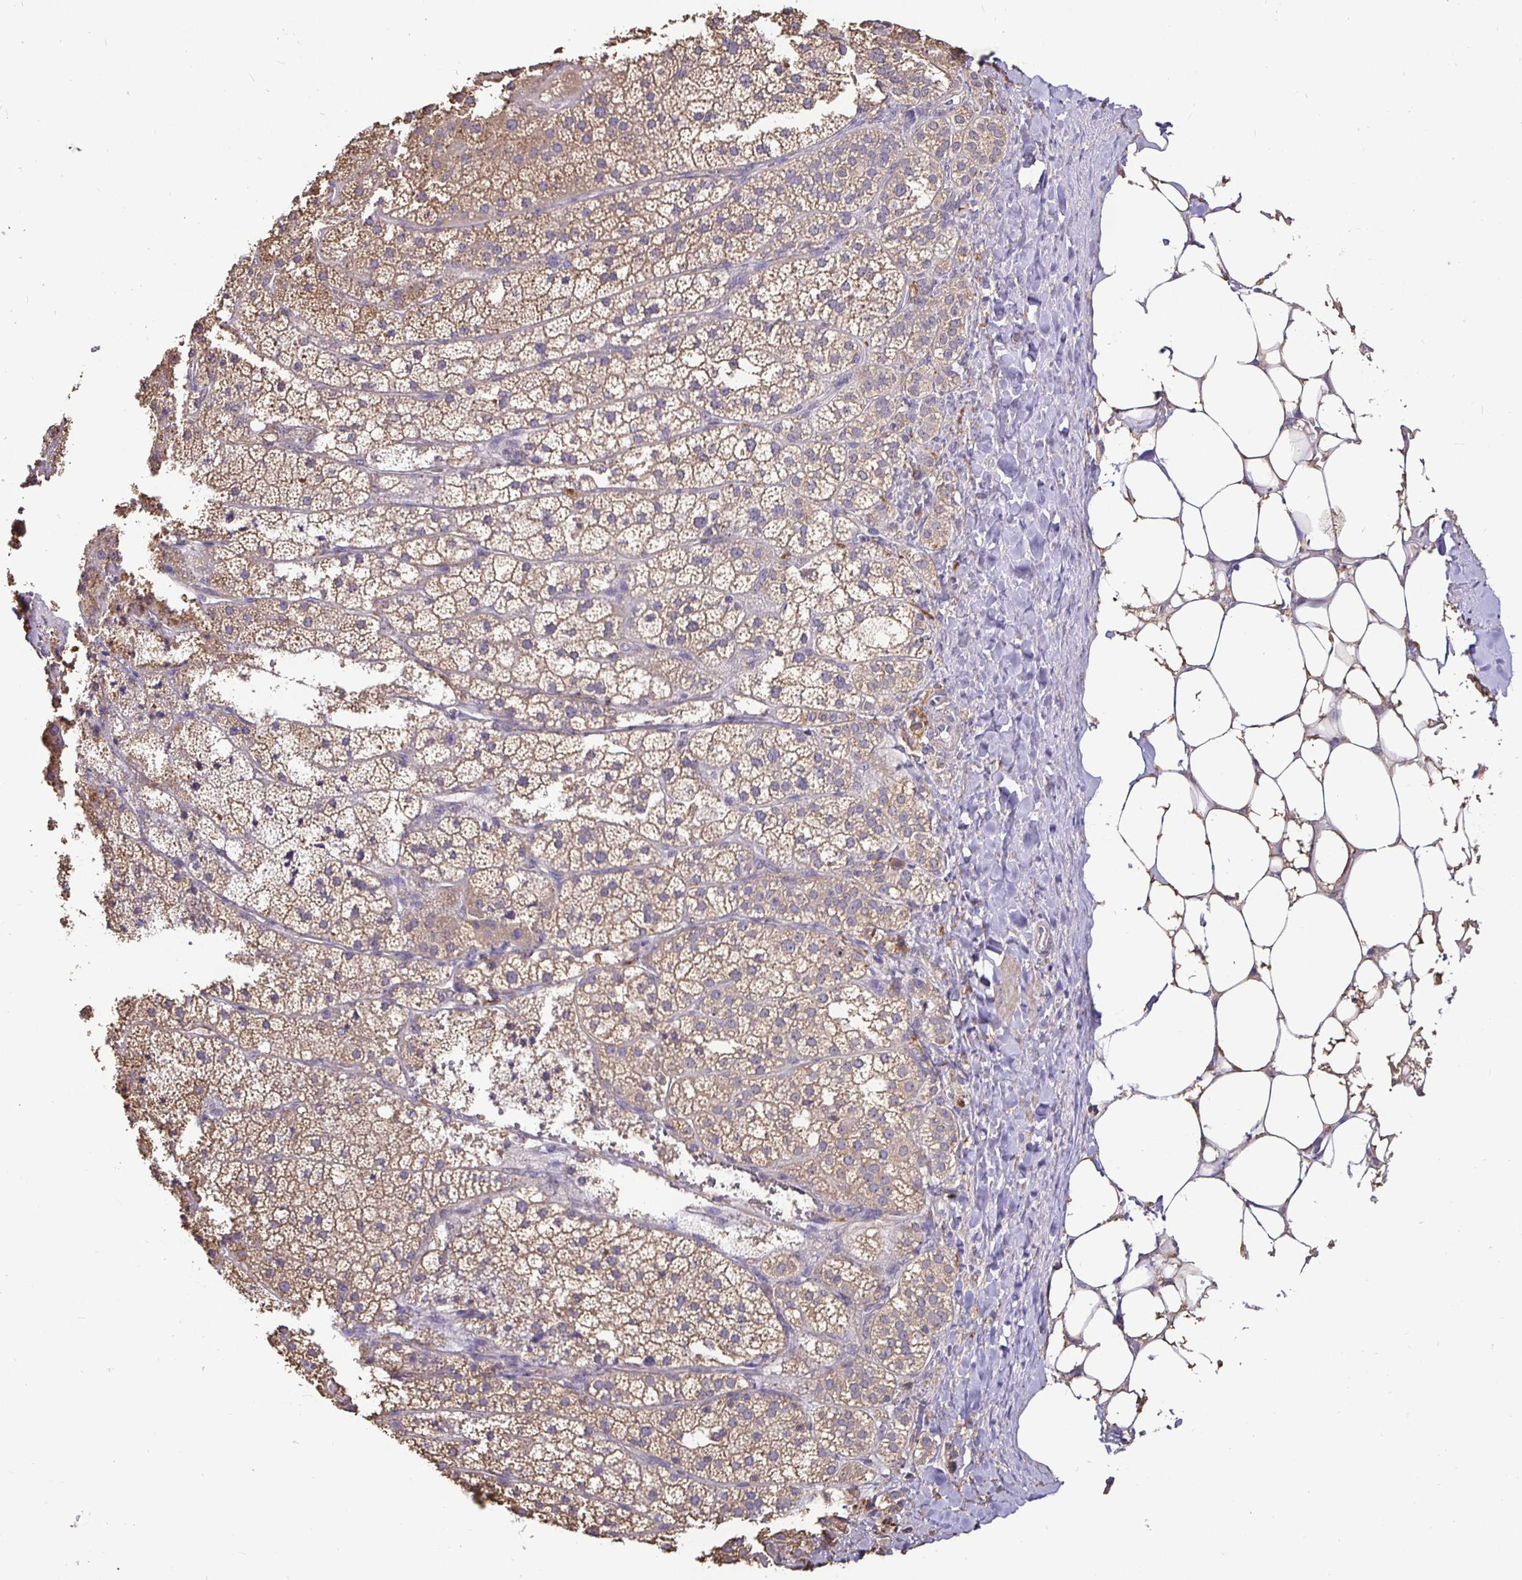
{"staining": {"intensity": "moderate", "quantity": "25%-75%", "location": "cytoplasmic/membranous"}, "tissue": "adrenal gland", "cell_type": "Glandular cells", "image_type": "normal", "snomed": [{"axis": "morphology", "description": "Normal tissue, NOS"}, {"axis": "topography", "description": "Adrenal gland"}], "caption": "Immunohistochemical staining of benign human adrenal gland shows 25%-75% levels of moderate cytoplasmic/membranous protein positivity in approximately 25%-75% of glandular cells.", "gene": "MAPK8IP3", "patient": {"sex": "male", "age": 53}}